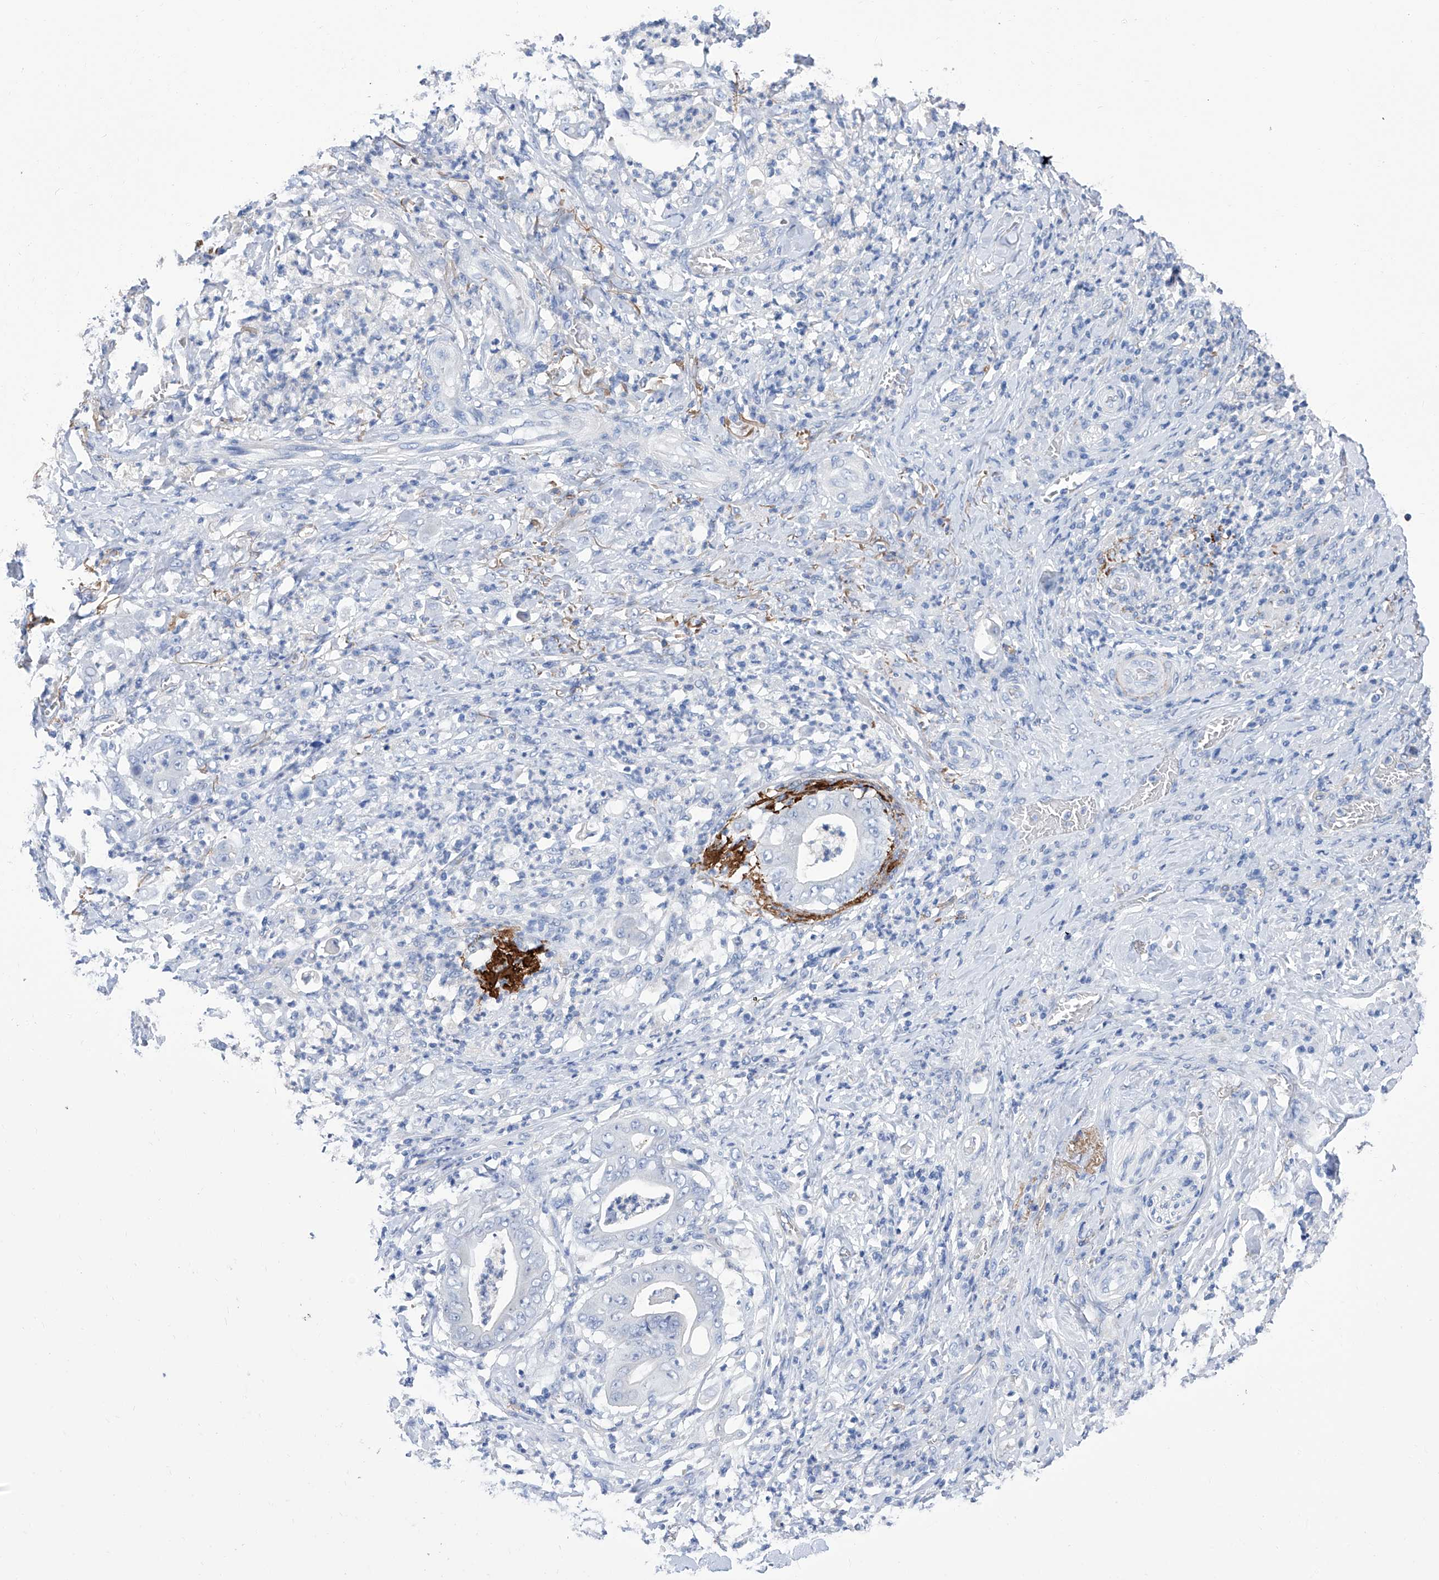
{"staining": {"intensity": "negative", "quantity": "none", "location": "none"}, "tissue": "stomach cancer", "cell_type": "Tumor cells", "image_type": "cancer", "snomed": [{"axis": "morphology", "description": "Adenocarcinoma, NOS"}, {"axis": "topography", "description": "Stomach"}], "caption": "Immunohistochemical staining of human stomach cancer (adenocarcinoma) demonstrates no significant positivity in tumor cells. (DAB (3,3'-diaminobenzidine) immunohistochemistry (IHC) visualized using brightfield microscopy, high magnification).", "gene": "SMS", "patient": {"sex": "female", "age": 73}}